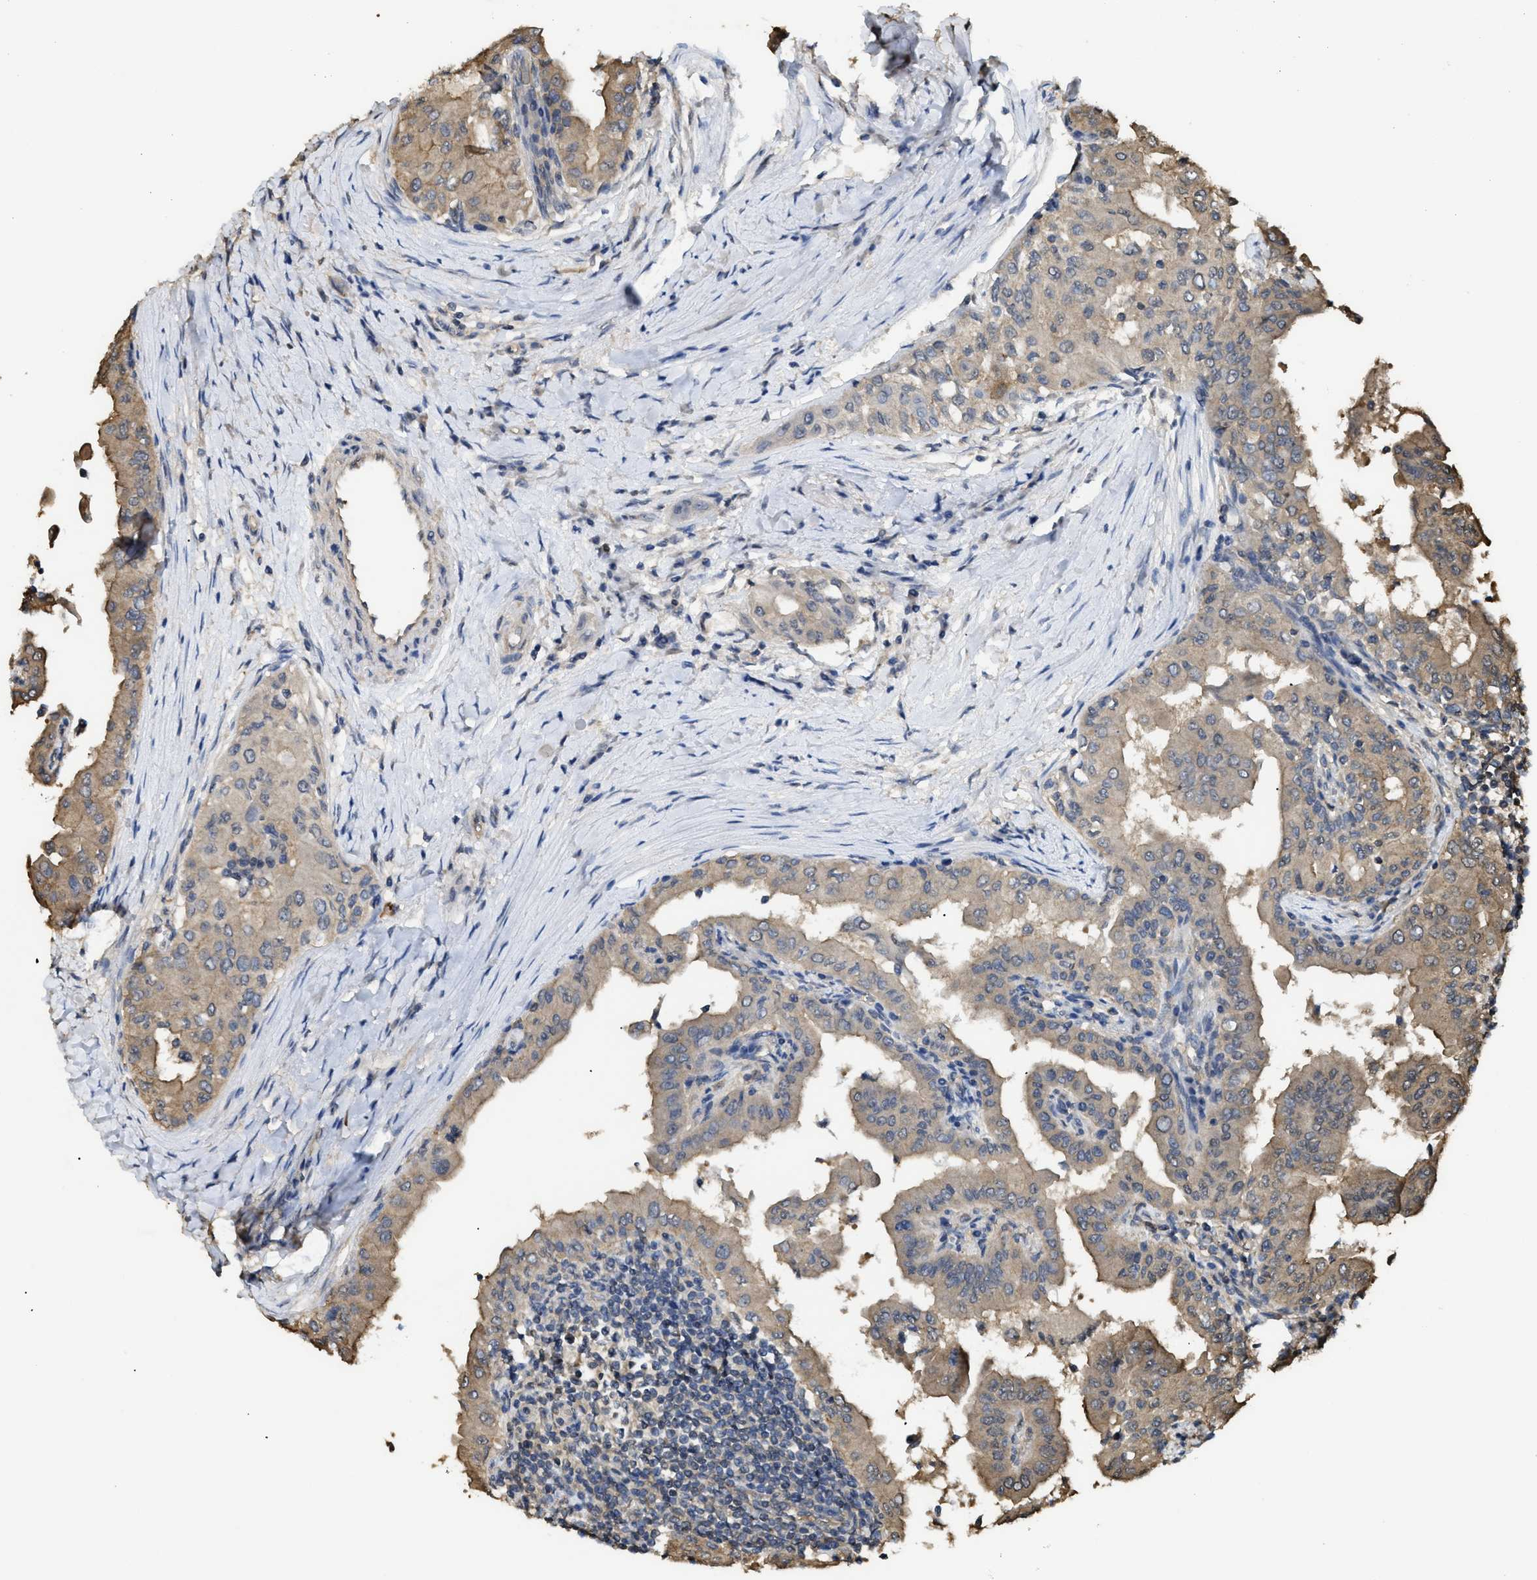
{"staining": {"intensity": "weak", "quantity": ">75%", "location": "cytoplasmic/membranous"}, "tissue": "thyroid cancer", "cell_type": "Tumor cells", "image_type": "cancer", "snomed": [{"axis": "morphology", "description": "Papillary adenocarcinoma, NOS"}, {"axis": "topography", "description": "Thyroid gland"}], "caption": "Thyroid cancer stained with a brown dye shows weak cytoplasmic/membranous positive staining in approximately >75% of tumor cells.", "gene": "CALM1", "patient": {"sex": "male", "age": 33}}